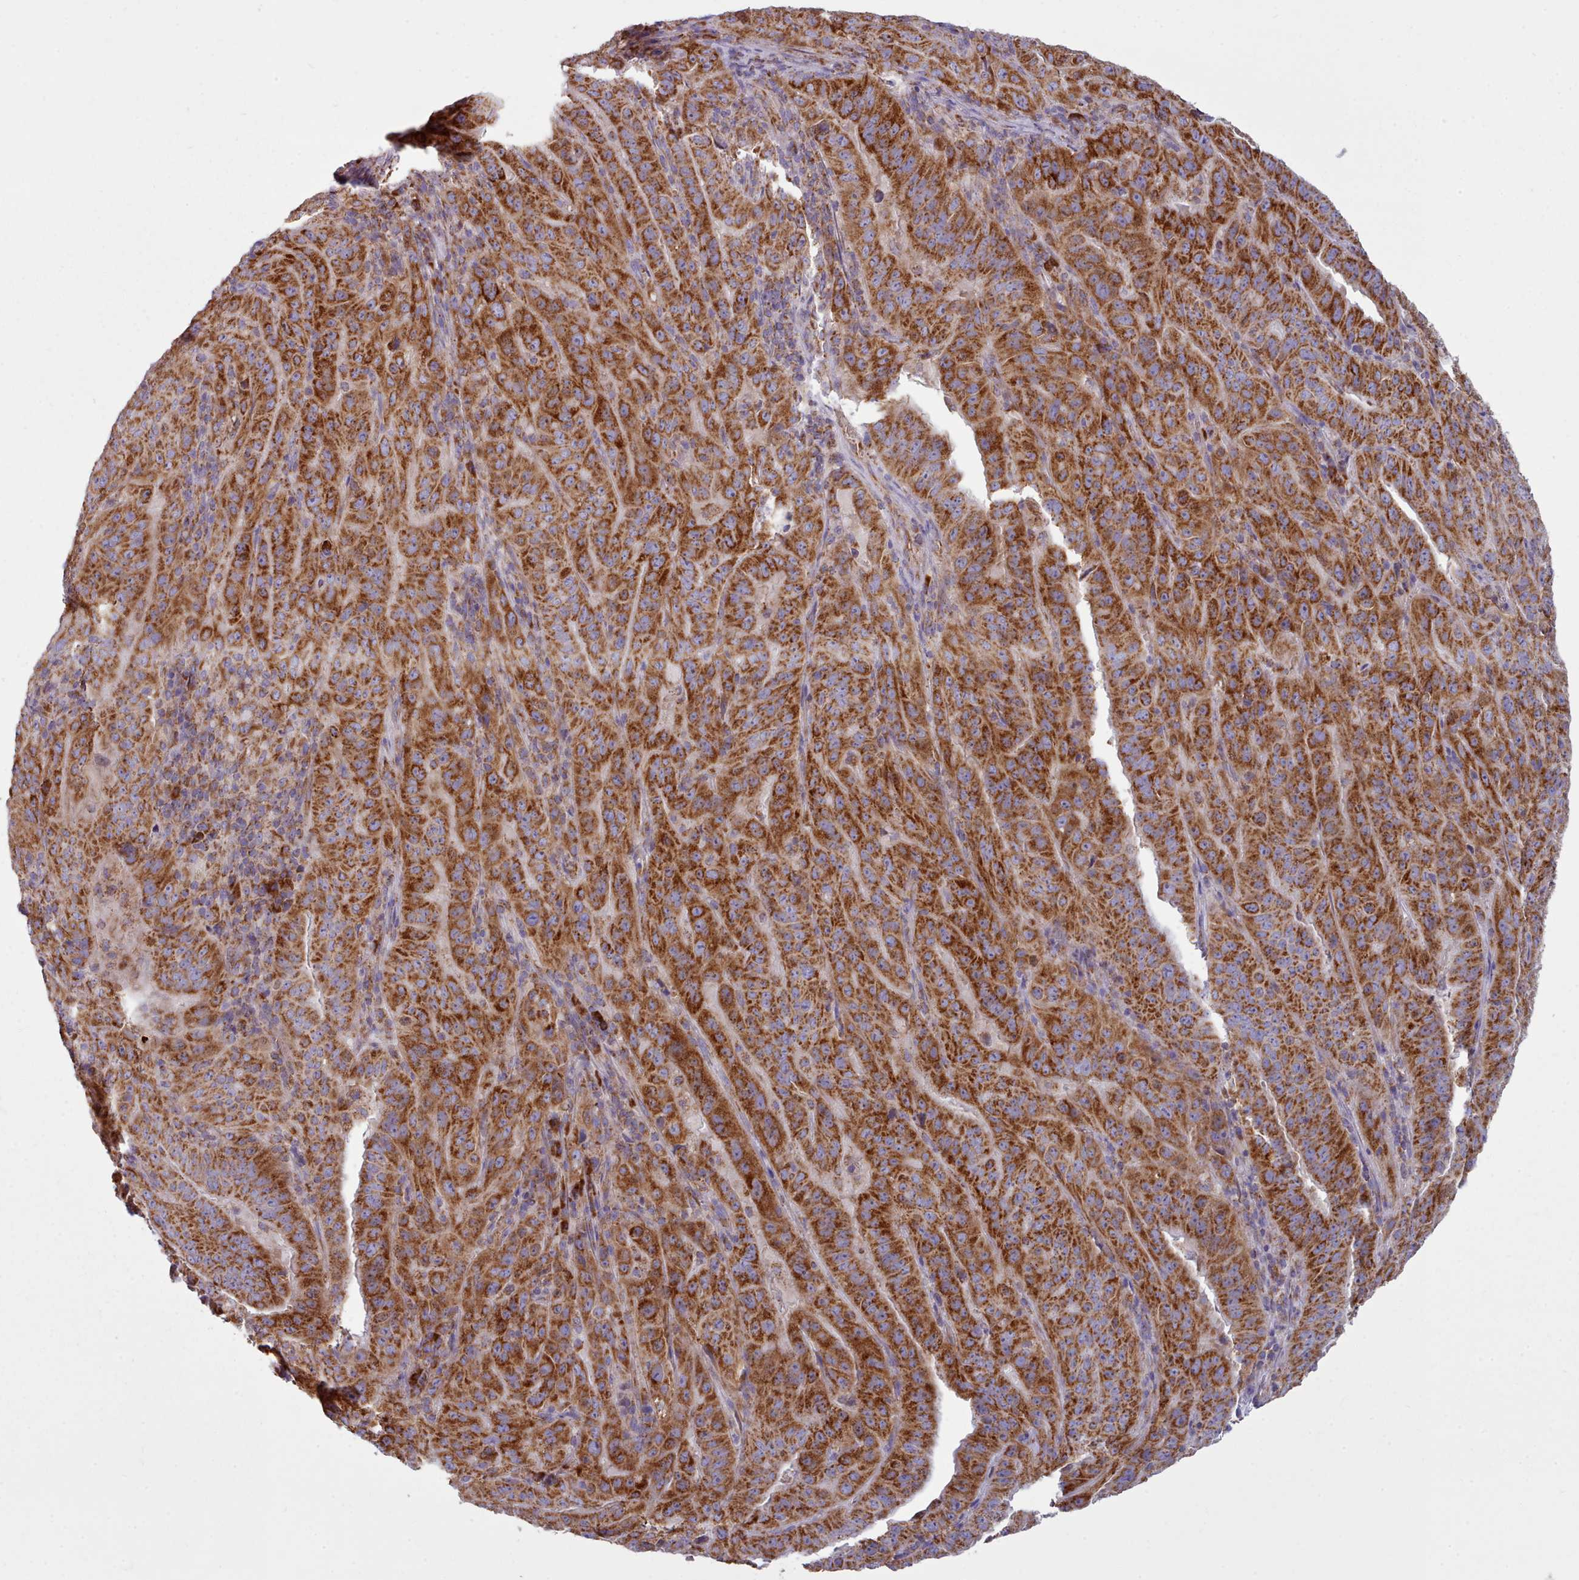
{"staining": {"intensity": "strong", "quantity": ">75%", "location": "cytoplasmic/membranous"}, "tissue": "pancreatic cancer", "cell_type": "Tumor cells", "image_type": "cancer", "snomed": [{"axis": "morphology", "description": "Adenocarcinoma, NOS"}, {"axis": "topography", "description": "Pancreas"}], "caption": "This is a histology image of immunohistochemistry (IHC) staining of pancreatic cancer (adenocarcinoma), which shows strong expression in the cytoplasmic/membranous of tumor cells.", "gene": "SRP54", "patient": {"sex": "male", "age": 63}}